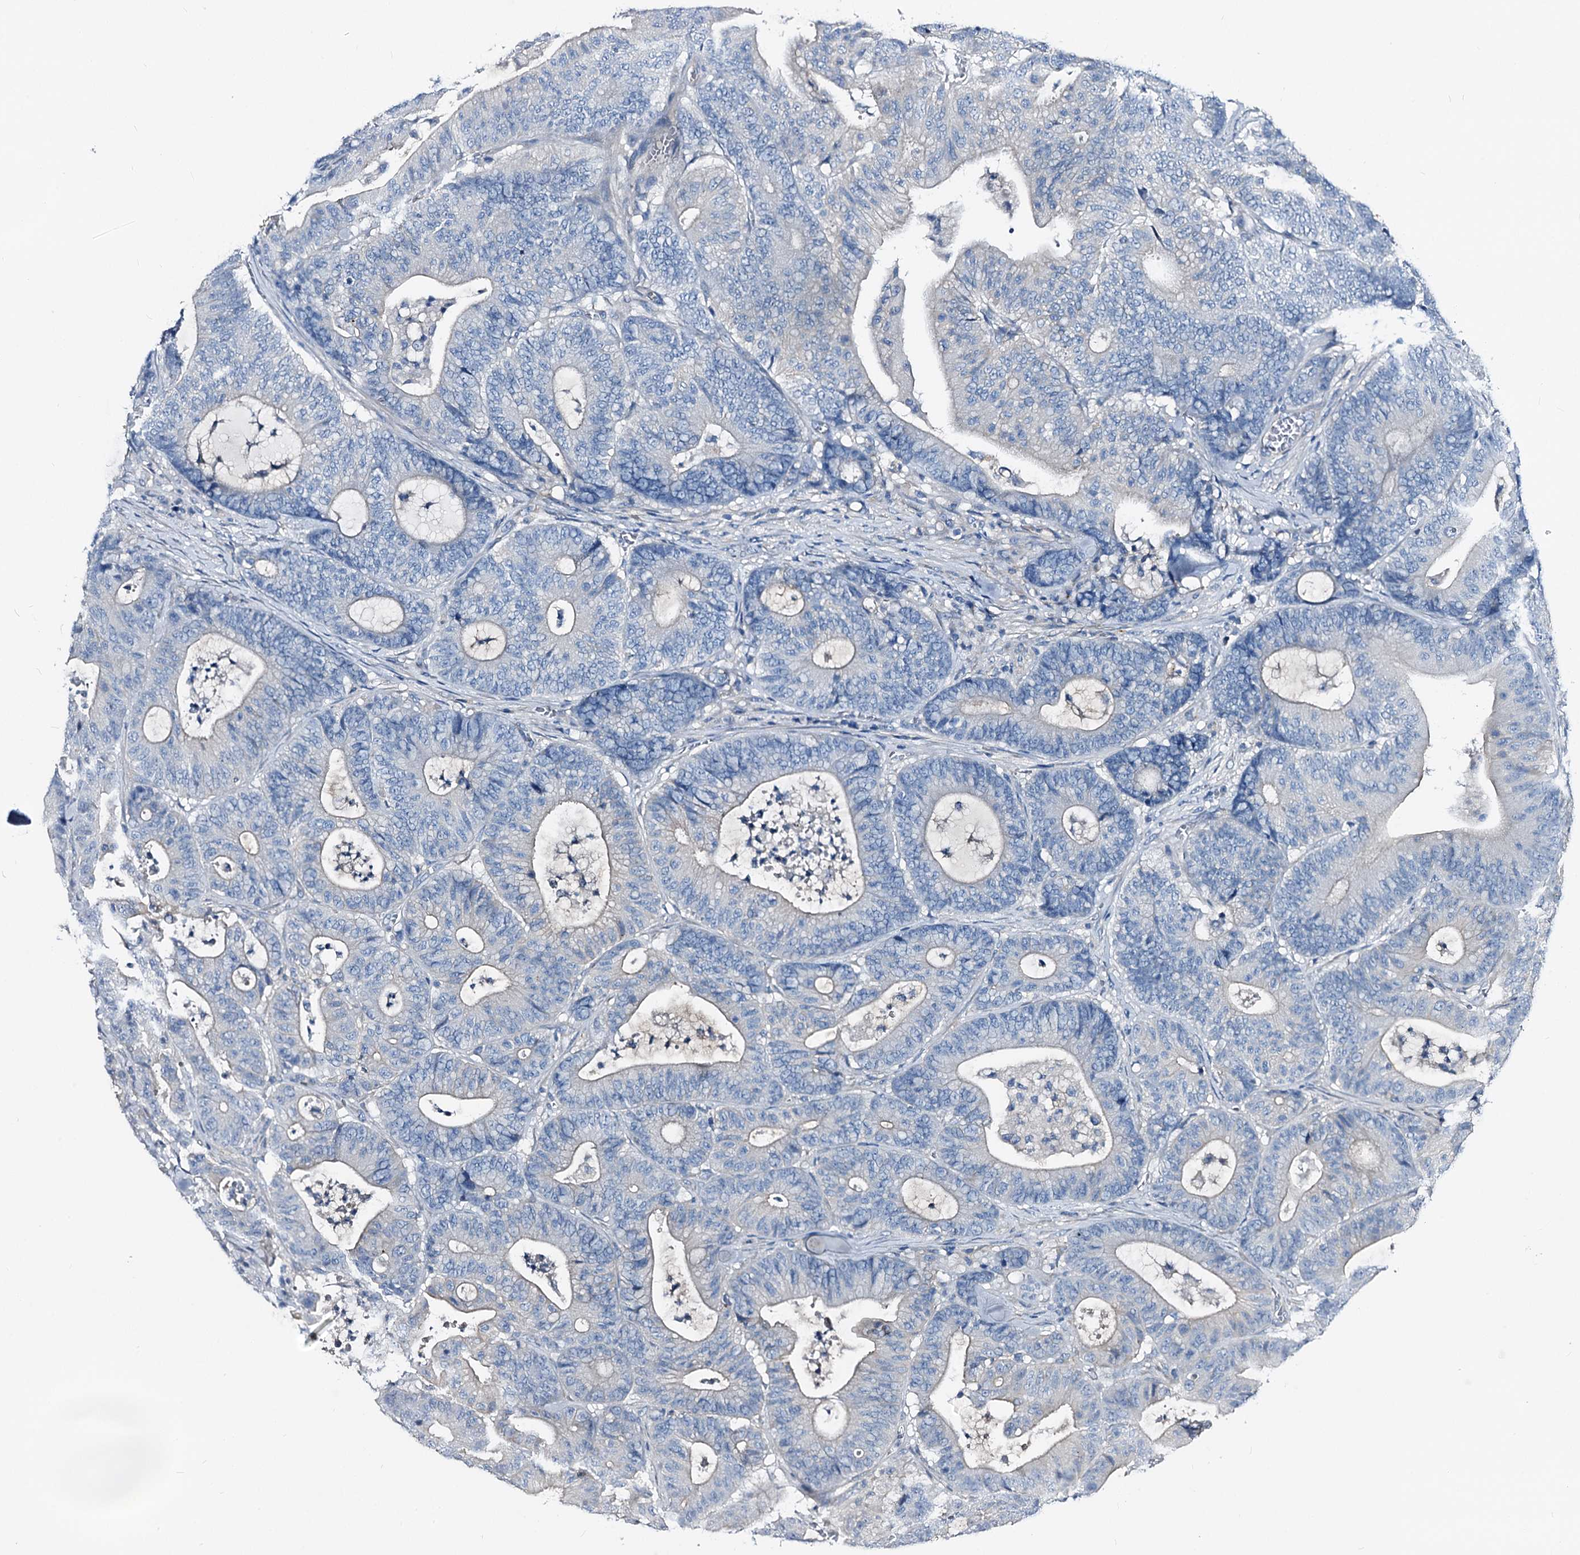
{"staining": {"intensity": "negative", "quantity": "none", "location": "none"}, "tissue": "colorectal cancer", "cell_type": "Tumor cells", "image_type": "cancer", "snomed": [{"axis": "morphology", "description": "Adenocarcinoma, NOS"}, {"axis": "topography", "description": "Colon"}], "caption": "An immunohistochemistry (IHC) histopathology image of colorectal adenocarcinoma is shown. There is no staining in tumor cells of colorectal adenocarcinoma. (DAB (3,3'-diaminobenzidine) IHC with hematoxylin counter stain).", "gene": "DYDC2", "patient": {"sex": "female", "age": 84}}